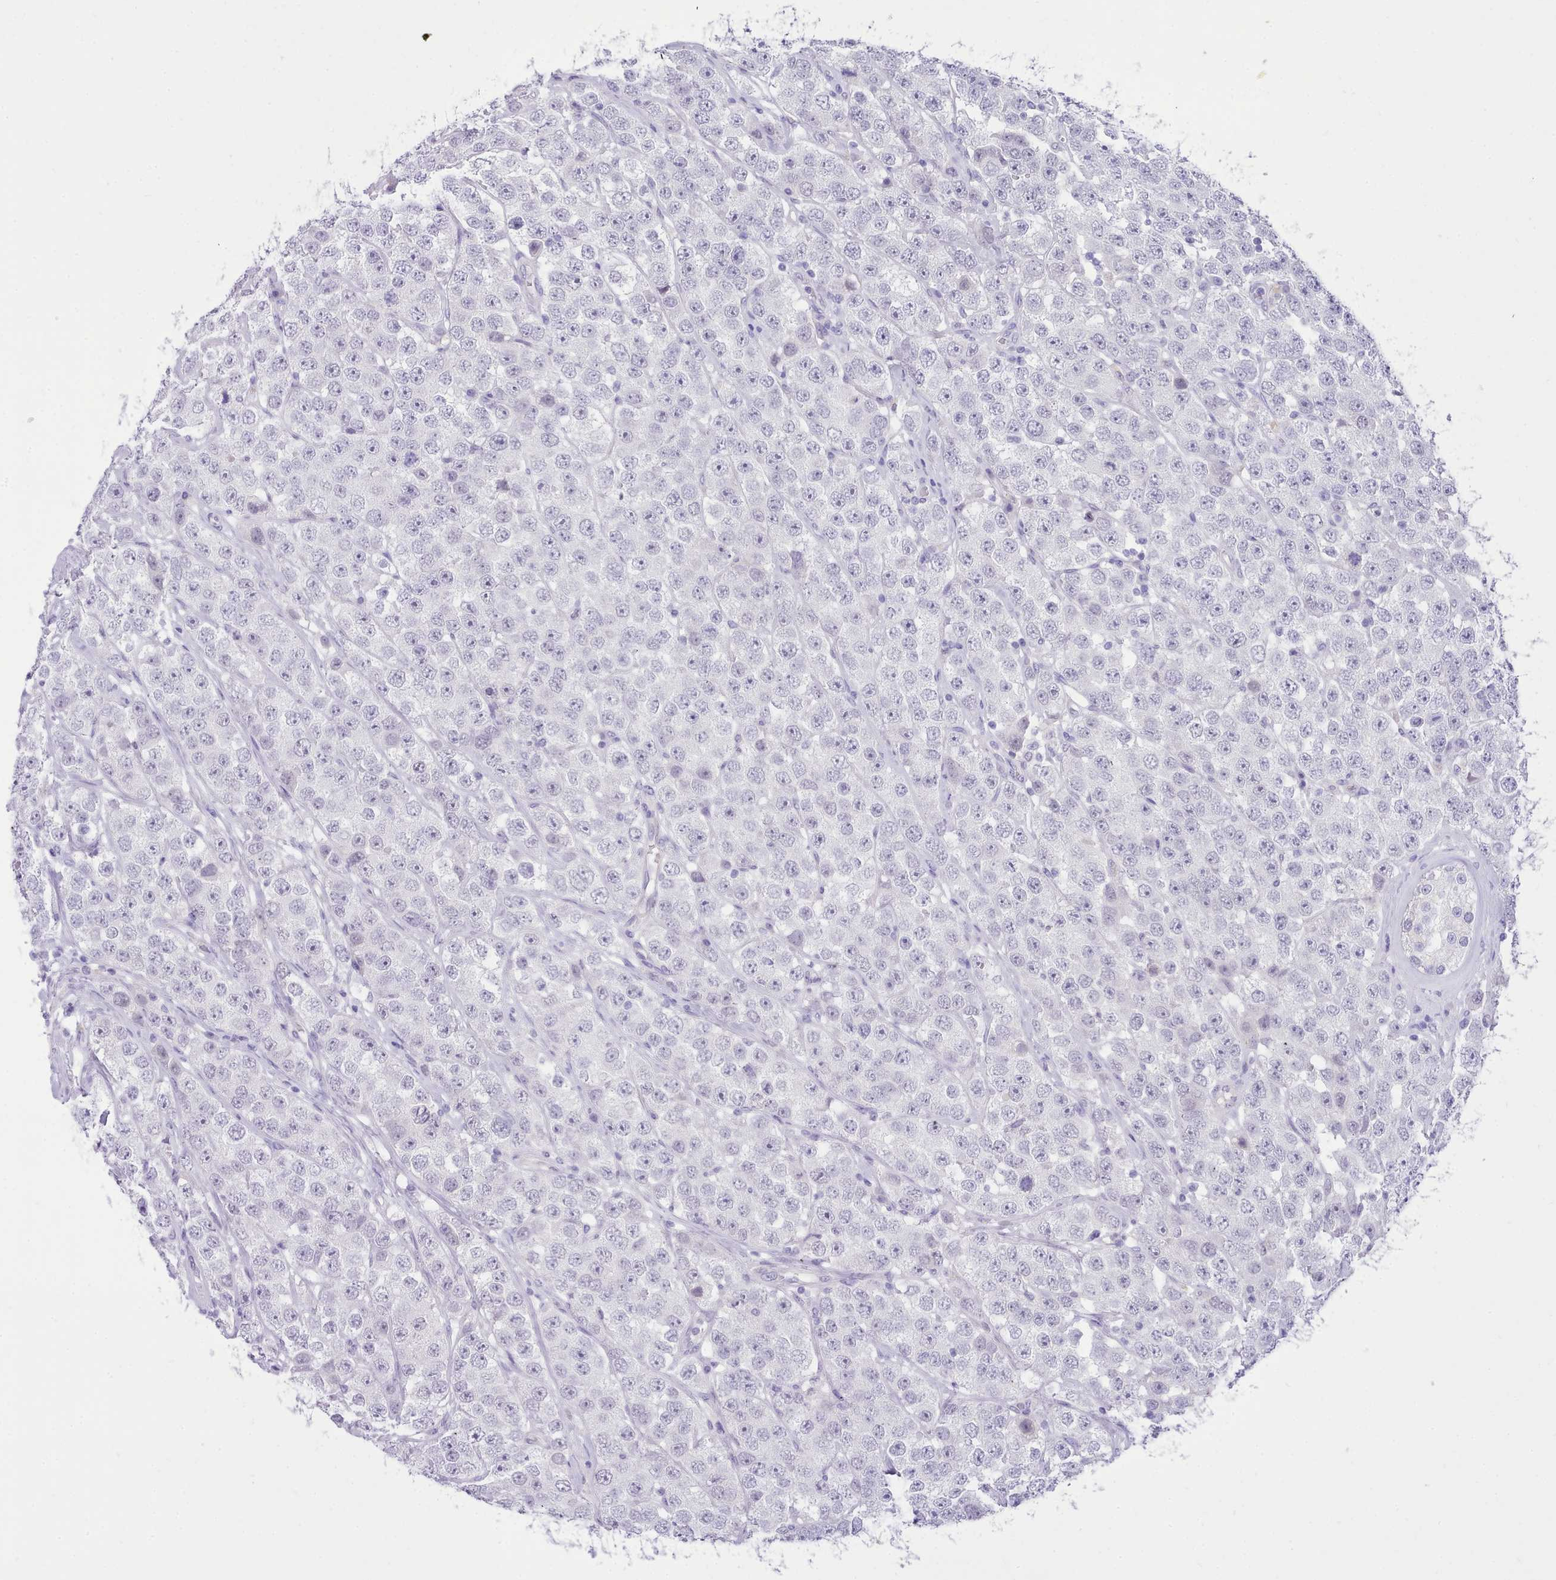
{"staining": {"intensity": "negative", "quantity": "none", "location": "none"}, "tissue": "testis cancer", "cell_type": "Tumor cells", "image_type": "cancer", "snomed": [{"axis": "morphology", "description": "Seminoma, NOS"}, {"axis": "topography", "description": "Testis"}], "caption": "This is an immunohistochemistry (IHC) photomicrograph of human seminoma (testis). There is no positivity in tumor cells.", "gene": "LRRC37A", "patient": {"sex": "male", "age": 28}}